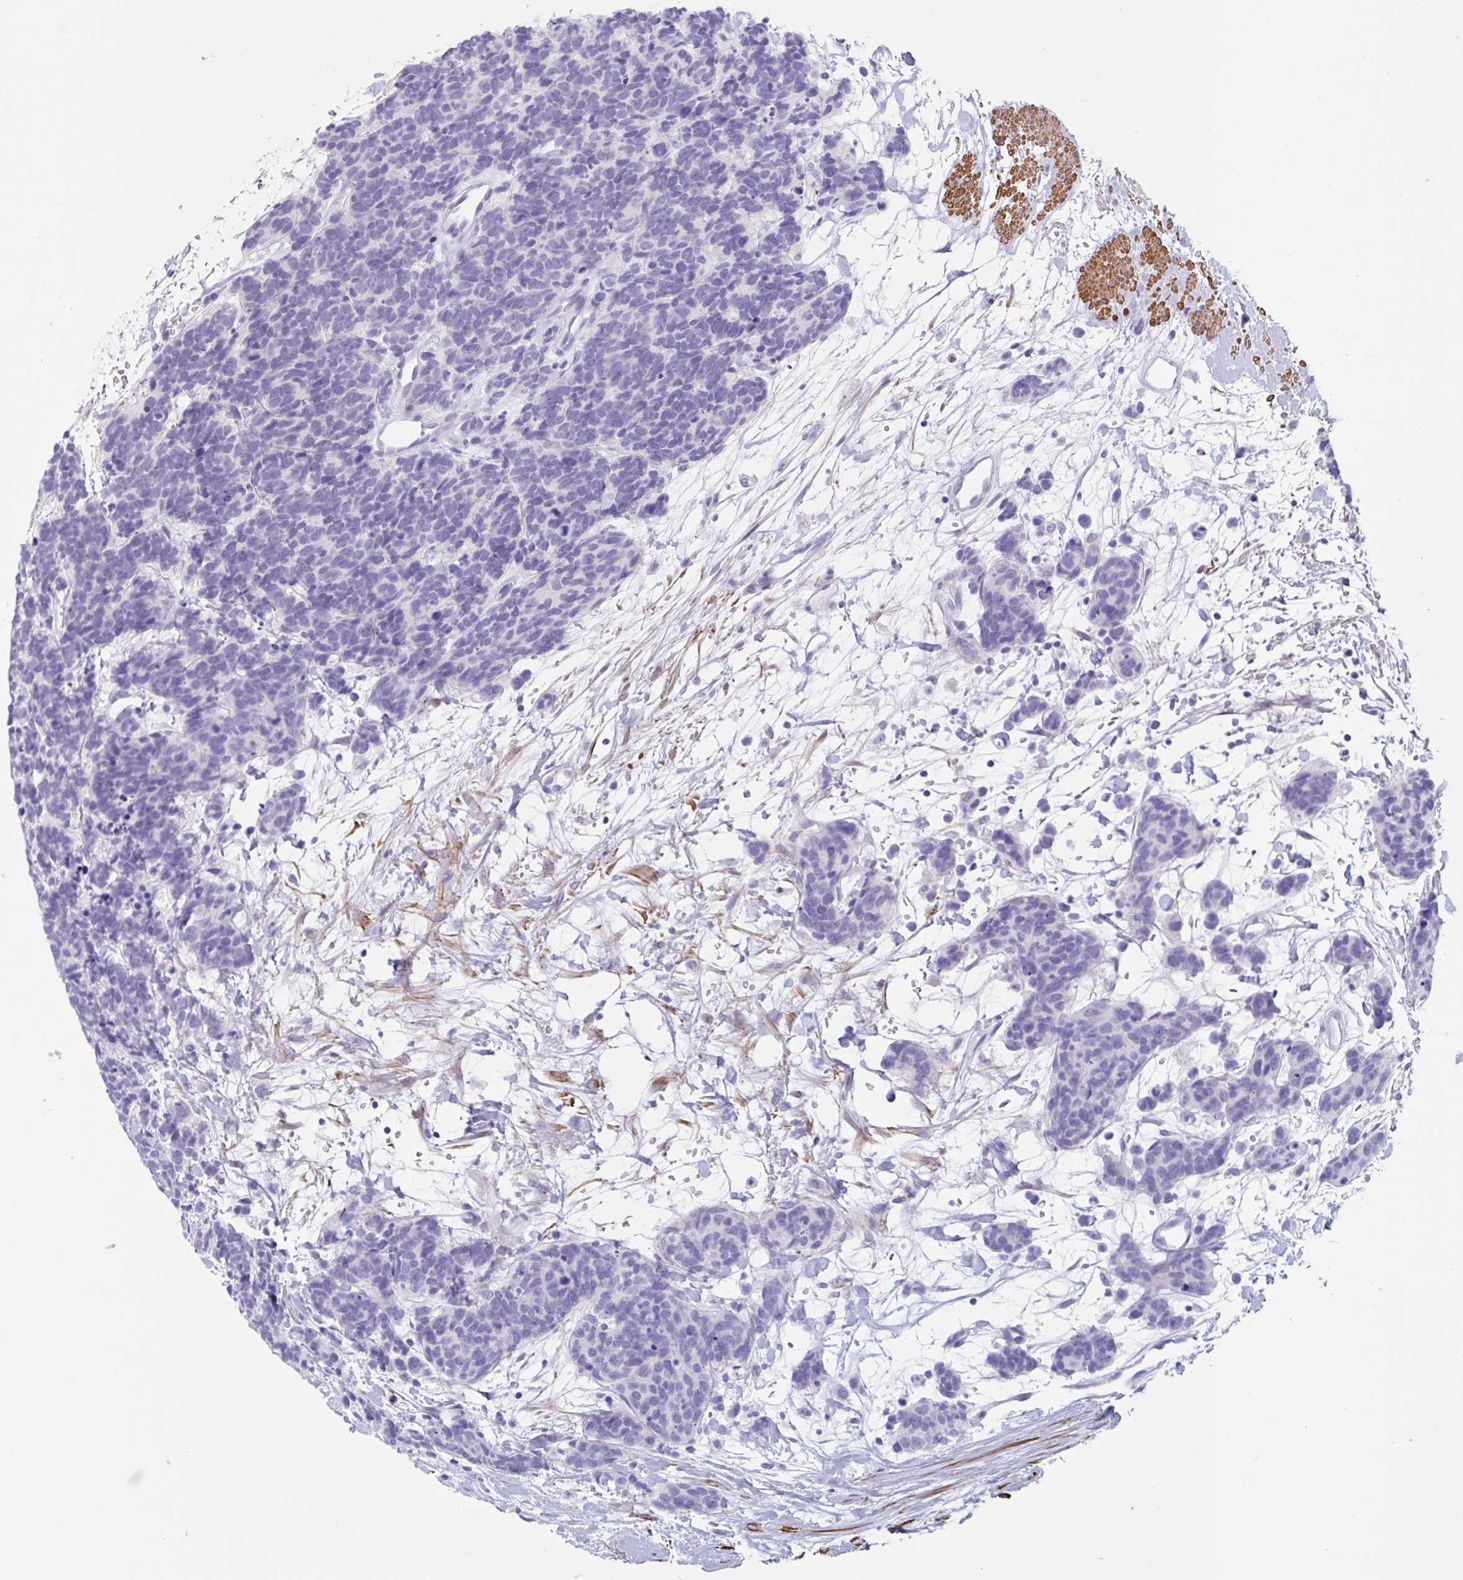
{"staining": {"intensity": "negative", "quantity": "none", "location": "none"}, "tissue": "carcinoid", "cell_type": "Tumor cells", "image_type": "cancer", "snomed": [{"axis": "morphology", "description": "Carcinoma, NOS"}, {"axis": "morphology", "description": "Carcinoid, malignant, NOS"}, {"axis": "topography", "description": "Prostate"}], "caption": "A photomicrograph of human carcinoid is negative for staining in tumor cells.", "gene": "TAS2R41", "patient": {"sex": "male", "age": 57}}